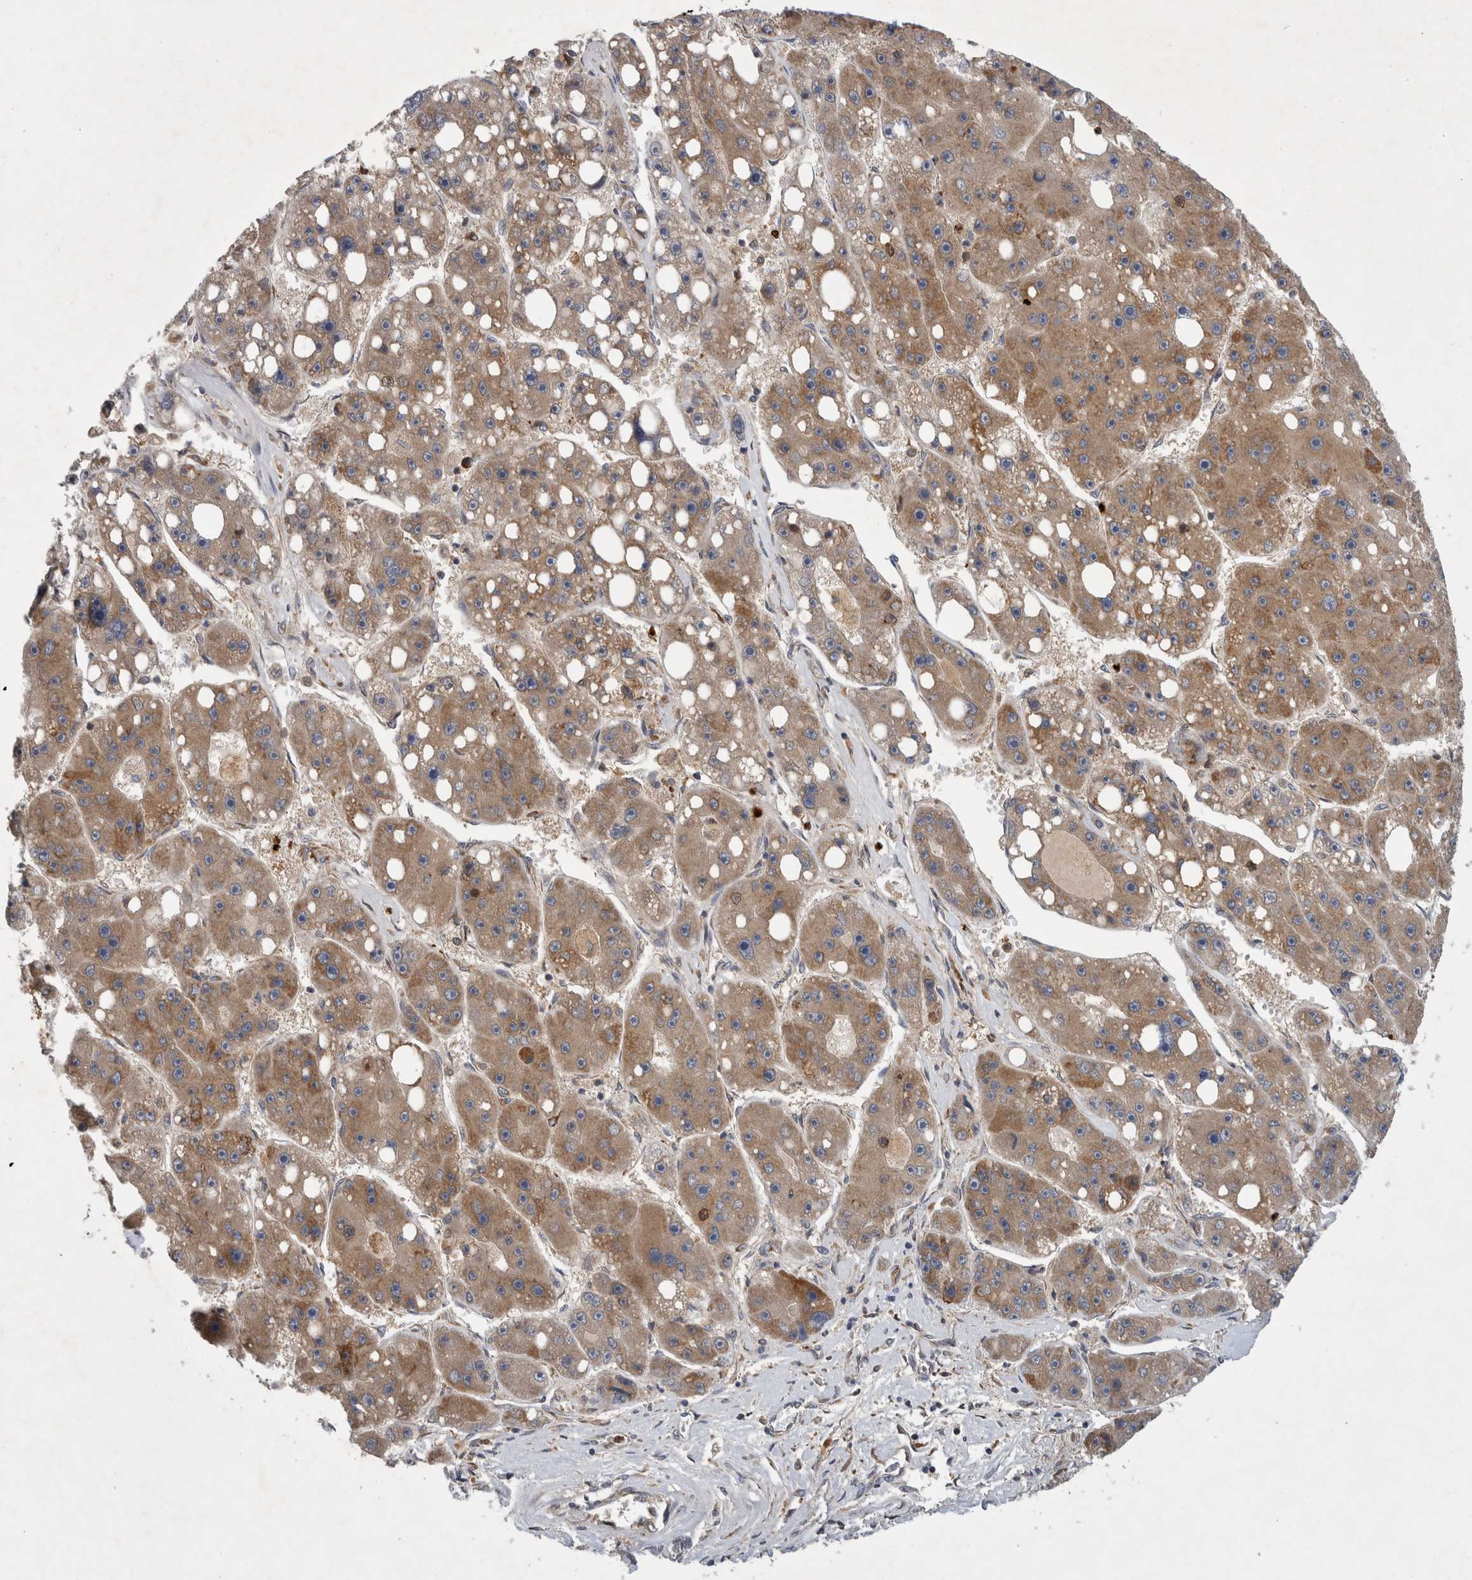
{"staining": {"intensity": "moderate", "quantity": ">75%", "location": "cytoplasmic/membranous"}, "tissue": "liver cancer", "cell_type": "Tumor cells", "image_type": "cancer", "snomed": [{"axis": "morphology", "description": "Carcinoma, Hepatocellular, NOS"}, {"axis": "topography", "description": "Liver"}], "caption": "Immunohistochemical staining of liver cancer reveals medium levels of moderate cytoplasmic/membranous positivity in approximately >75% of tumor cells.", "gene": "PDCD2", "patient": {"sex": "female", "age": 61}}